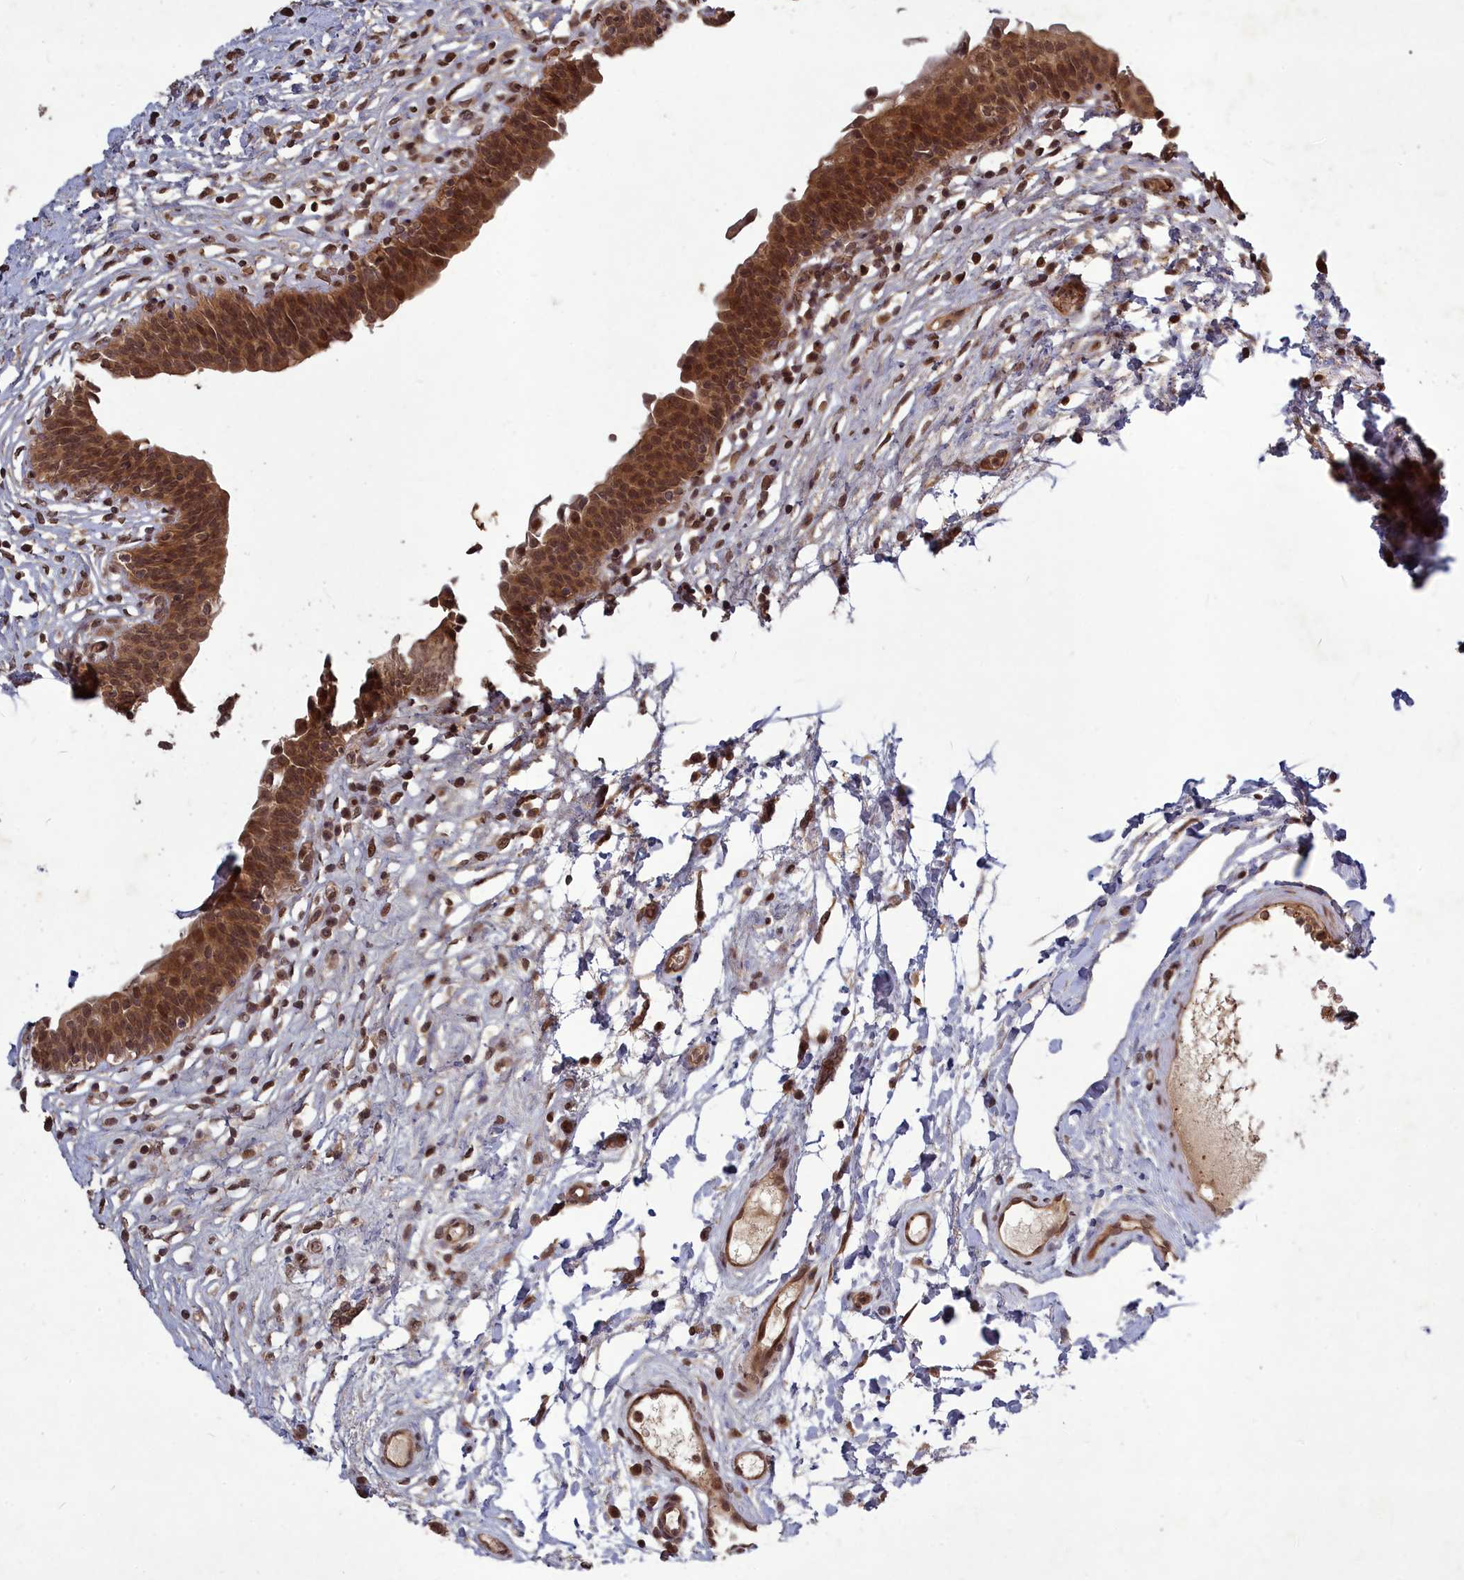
{"staining": {"intensity": "strong", "quantity": ">75%", "location": "cytoplasmic/membranous,nuclear"}, "tissue": "urinary bladder", "cell_type": "Urothelial cells", "image_type": "normal", "snomed": [{"axis": "morphology", "description": "Normal tissue, NOS"}, {"axis": "topography", "description": "Urinary bladder"}], "caption": "This histopathology image displays benign urinary bladder stained with immunohistochemistry (IHC) to label a protein in brown. The cytoplasmic/membranous,nuclear of urothelial cells show strong positivity for the protein. Nuclei are counter-stained blue.", "gene": "SRMS", "patient": {"sex": "male", "age": 83}}